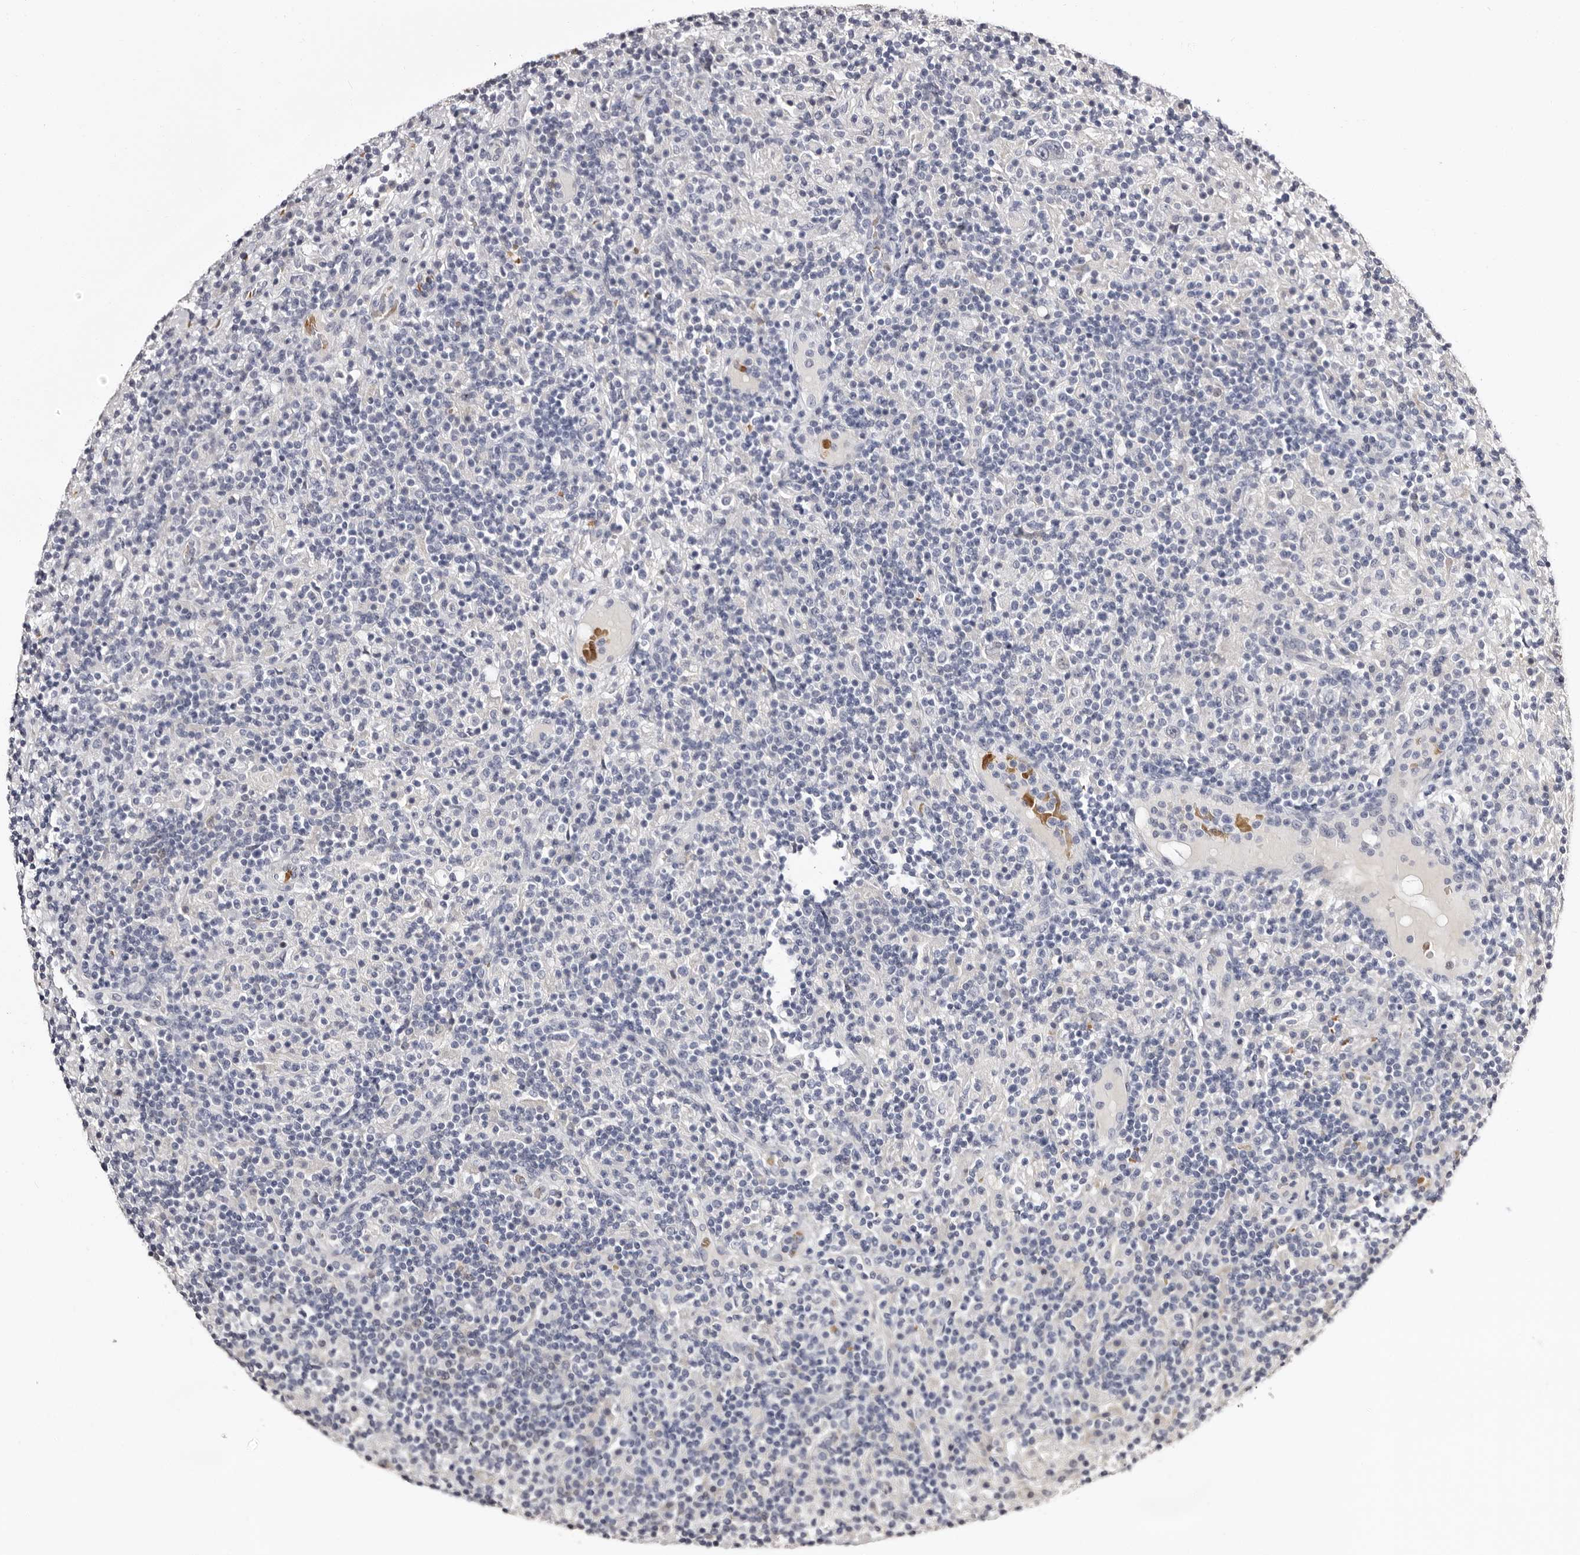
{"staining": {"intensity": "negative", "quantity": "none", "location": "none"}, "tissue": "lymphoma", "cell_type": "Tumor cells", "image_type": "cancer", "snomed": [{"axis": "morphology", "description": "Hodgkin's disease, NOS"}, {"axis": "topography", "description": "Lymph node"}], "caption": "Immunohistochemistry histopathology image of neoplastic tissue: lymphoma stained with DAB displays no significant protein expression in tumor cells.", "gene": "BPGM", "patient": {"sex": "male", "age": 70}}